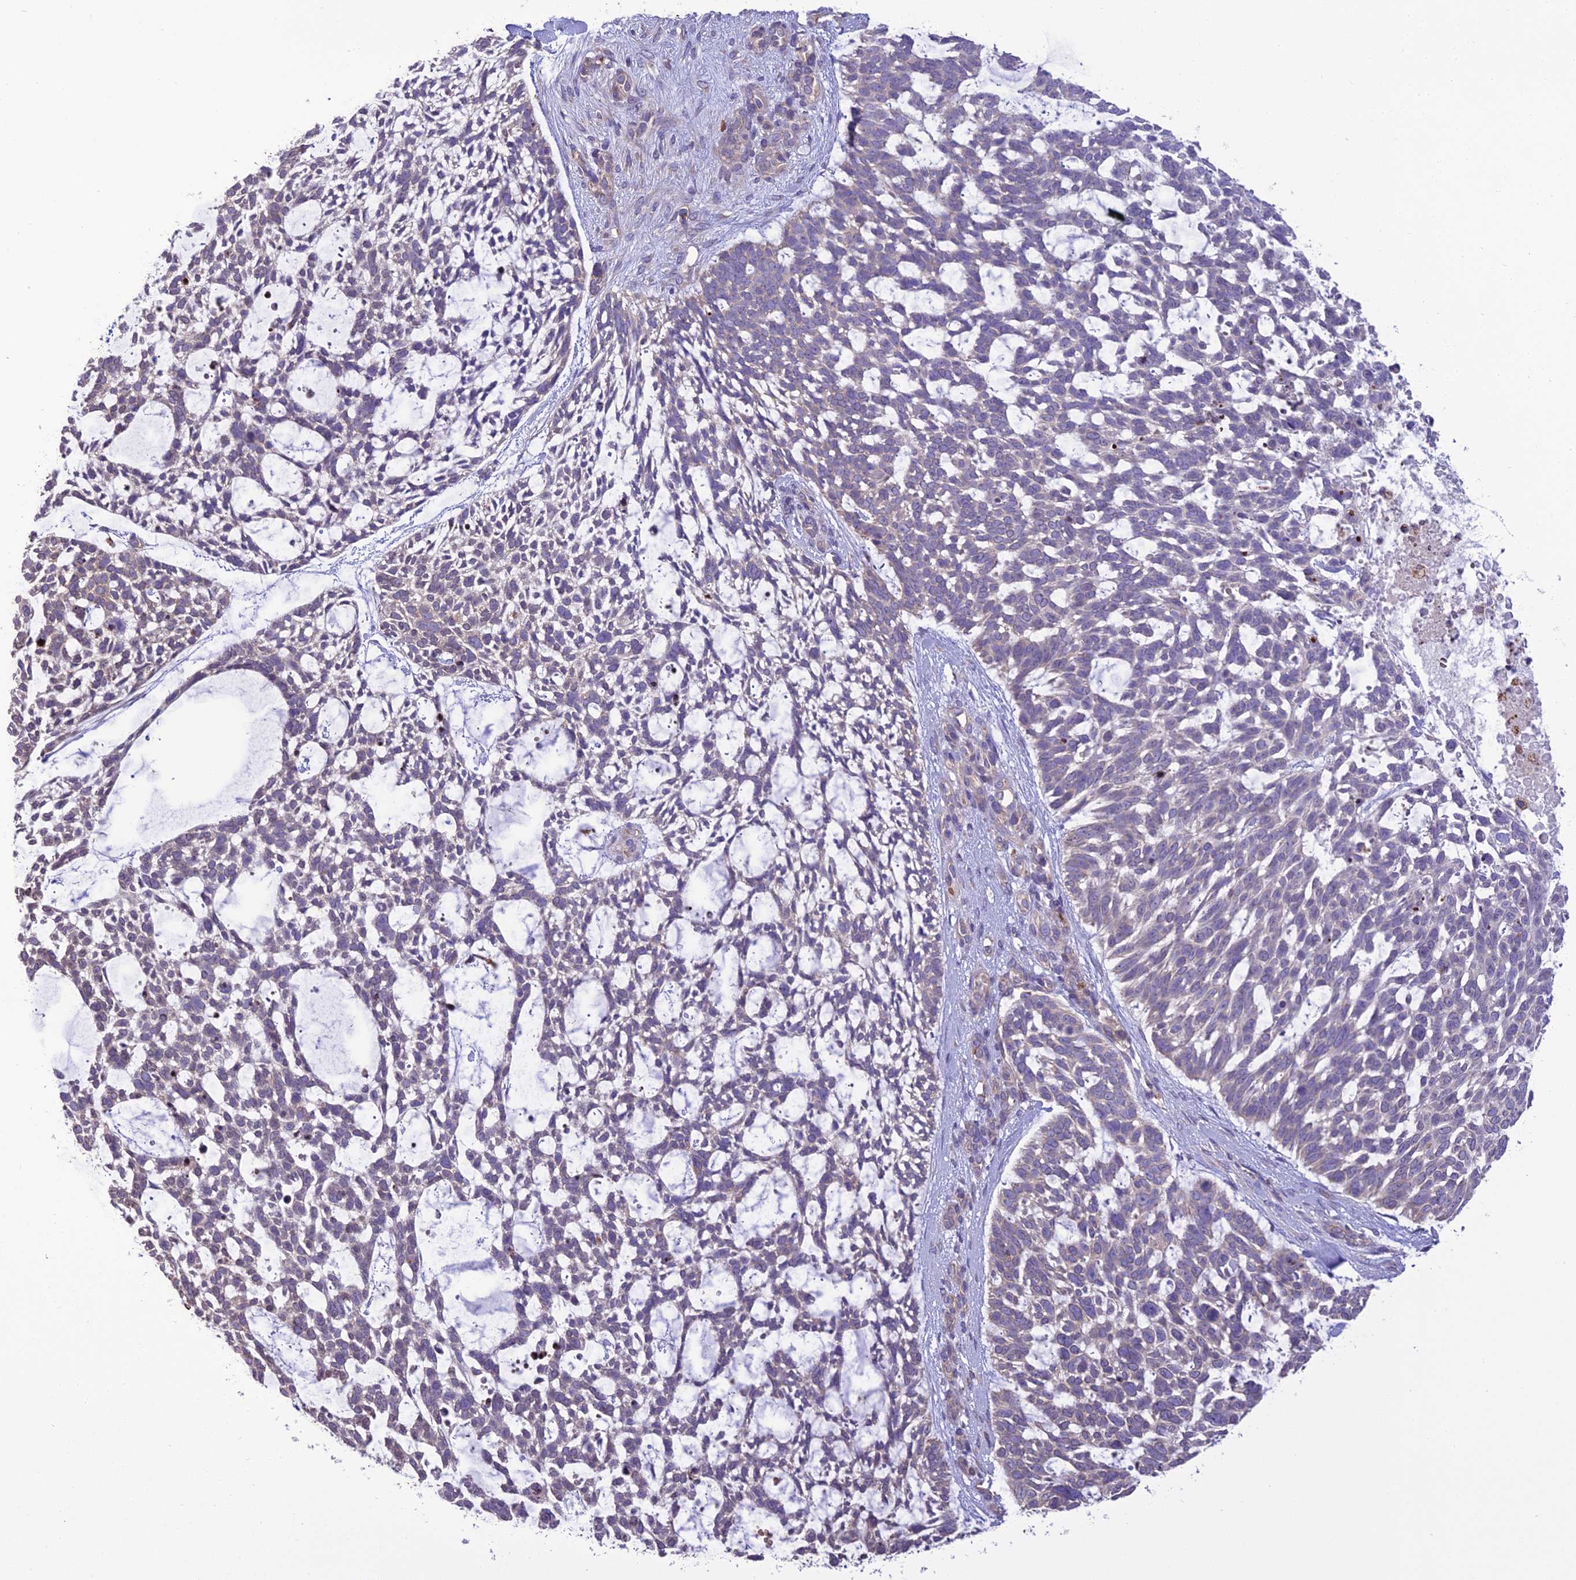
{"staining": {"intensity": "weak", "quantity": "<25%", "location": "cytoplasmic/membranous"}, "tissue": "skin cancer", "cell_type": "Tumor cells", "image_type": "cancer", "snomed": [{"axis": "morphology", "description": "Basal cell carcinoma"}, {"axis": "topography", "description": "Skin"}], "caption": "Tumor cells show no significant staining in skin basal cell carcinoma.", "gene": "TBC1D24", "patient": {"sex": "male", "age": 88}}